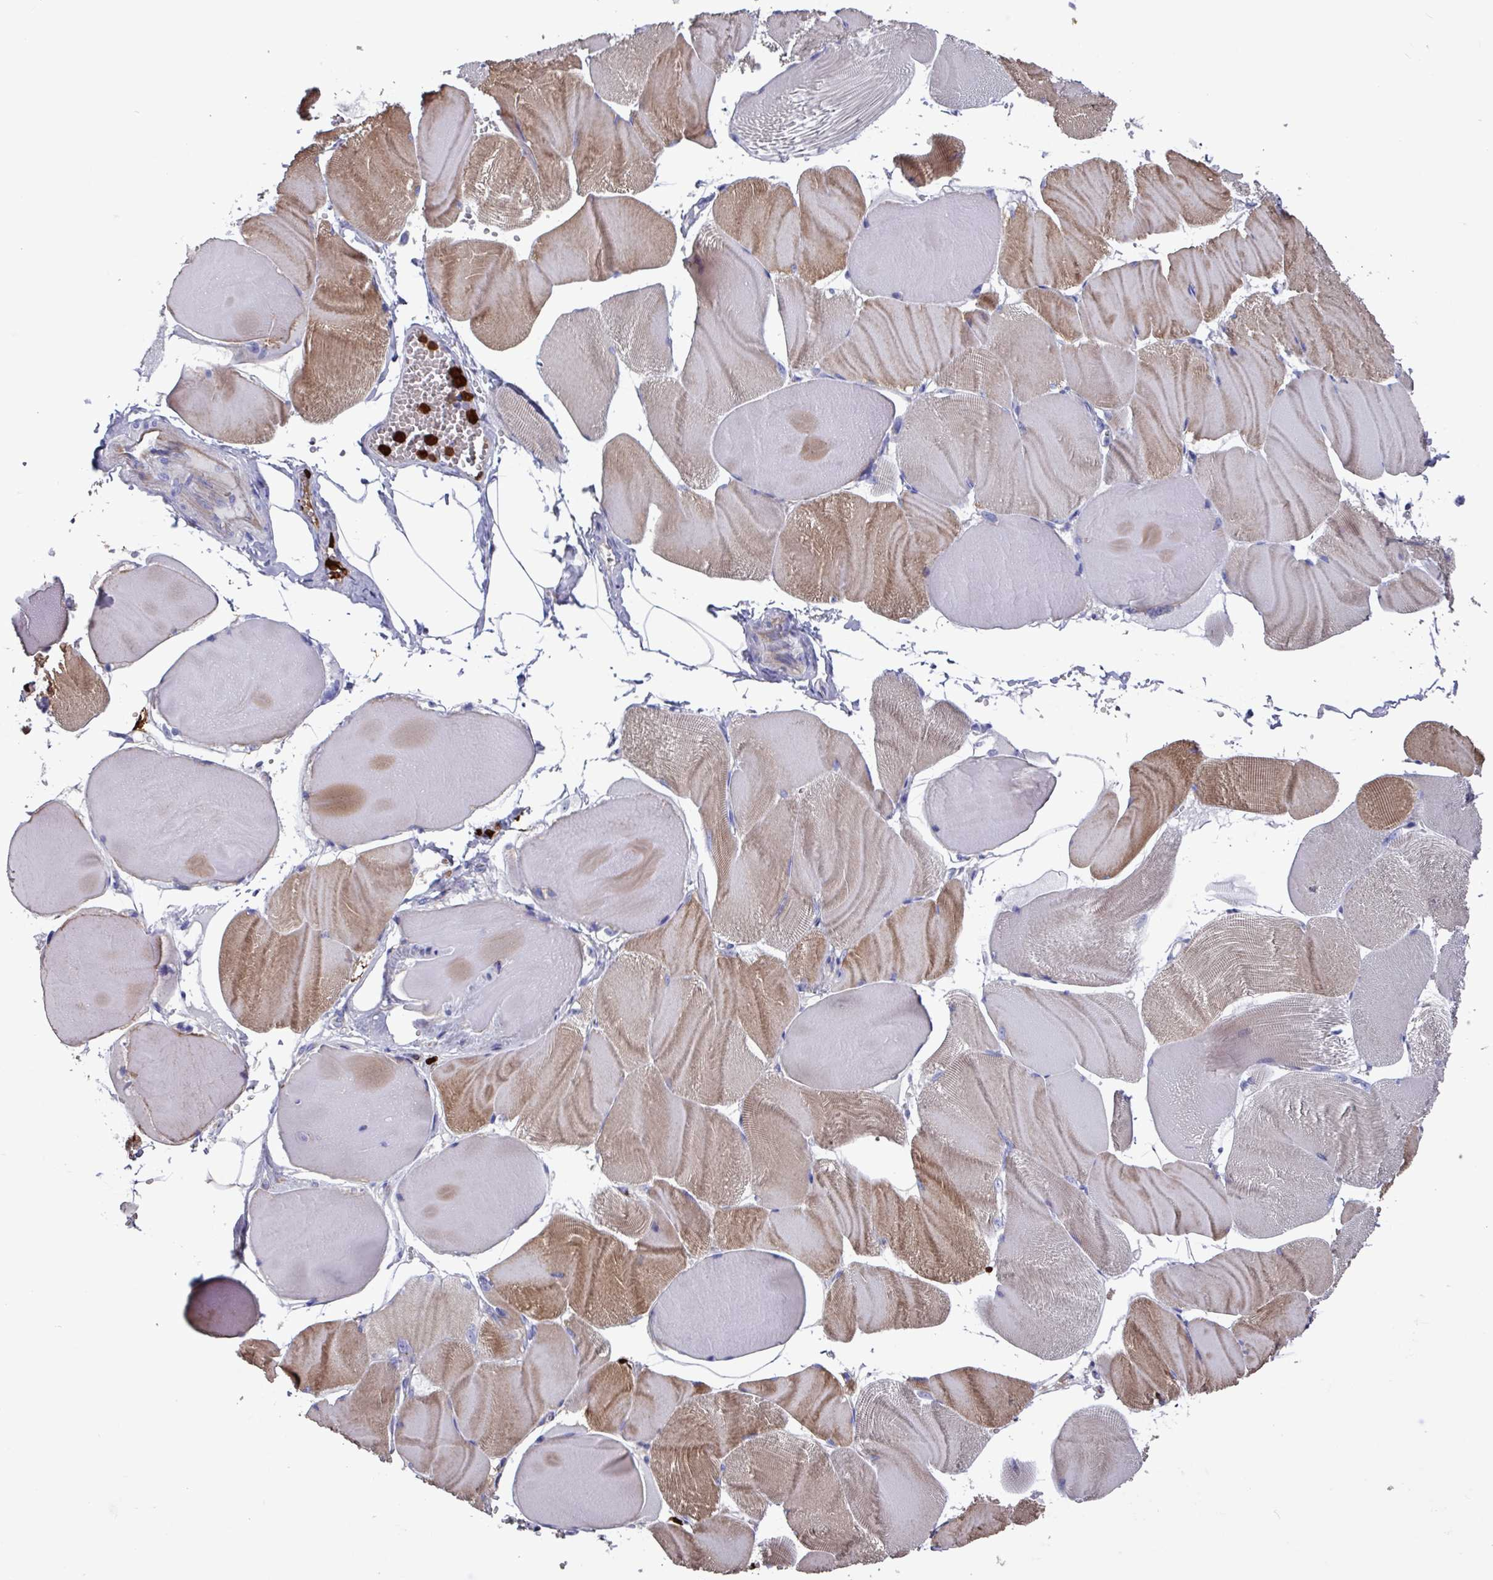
{"staining": {"intensity": "moderate", "quantity": "25%-75%", "location": "cytoplasmic/membranous"}, "tissue": "skeletal muscle", "cell_type": "Myocytes", "image_type": "normal", "snomed": [{"axis": "morphology", "description": "Normal tissue, NOS"}, {"axis": "morphology", "description": "Basal cell carcinoma"}, {"axis": "topography", "description": "Skeletal muscle"}], "caption": "Skeletal muscle stained for a protein exhibits moderate cytoplasmic/membranous positivity in myocytes. The protein is stained brown, and the nuclei are stained in blue (DAB IHC with brightfield microscopy, high magnification).", "gene": "UQCC2", "patient": {"sex": "female", "age": 64}}